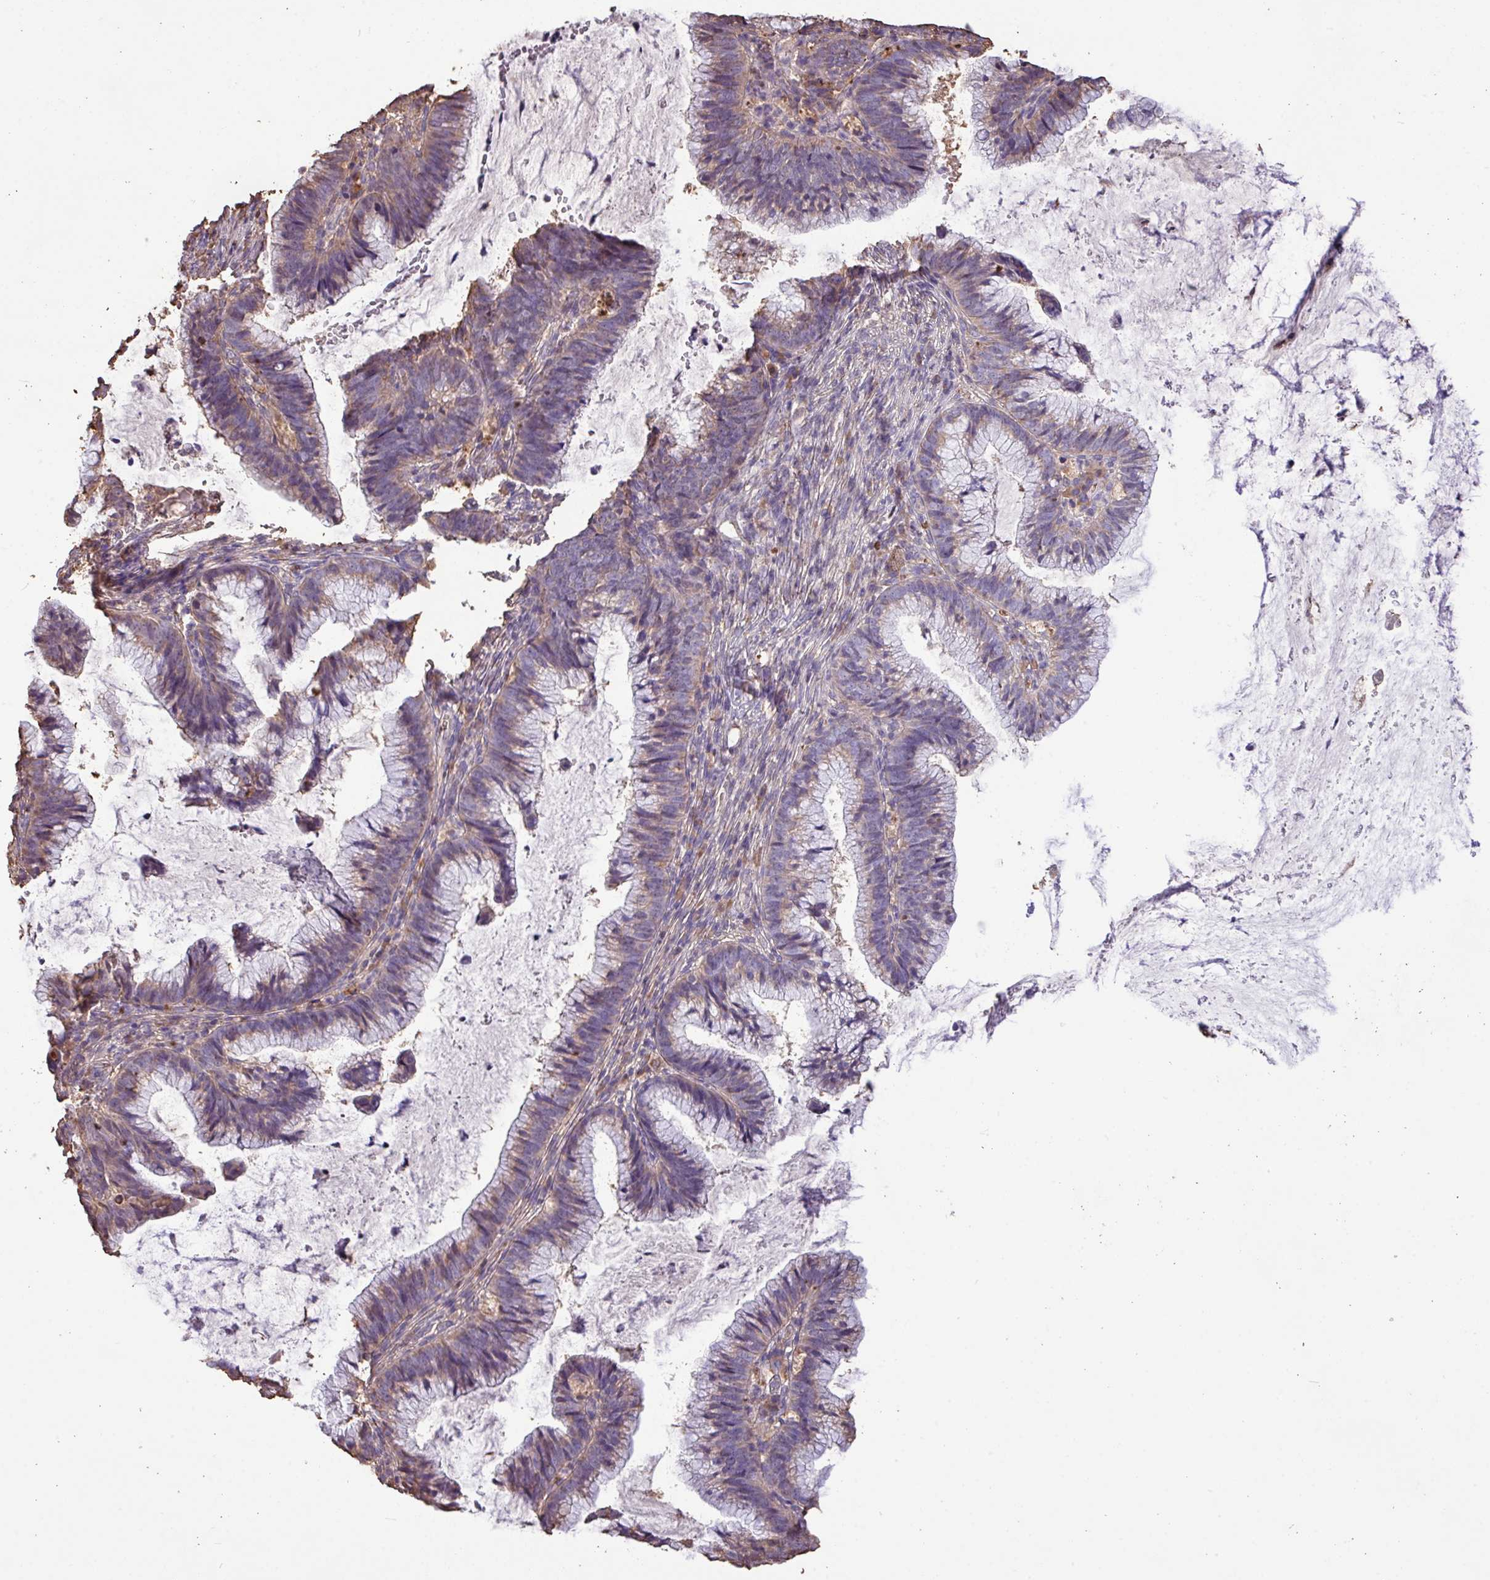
{"staining": {"intensity": "weak", "quantity": ">75%", "location": "cytoplasmic/membranous"}, "tissue": "cervical cancer", "cell_type": "Tumor cells", "image_type": "cancer", "snomed": [{"axis": "morphology", "description": "Adenocarcinoma, NOS"}, {"axis": "topography", "description": "Cervix"}], "caption": "A micrograph showing weak cytoplasmic/membranous positivity in approximately >75% of tumor cells in adenocarcinoma (cervical), as visualized by brown immunohistochemical staining.", "gene": "CAMK2B", "patient": {"sex": "female", "age": 36}}